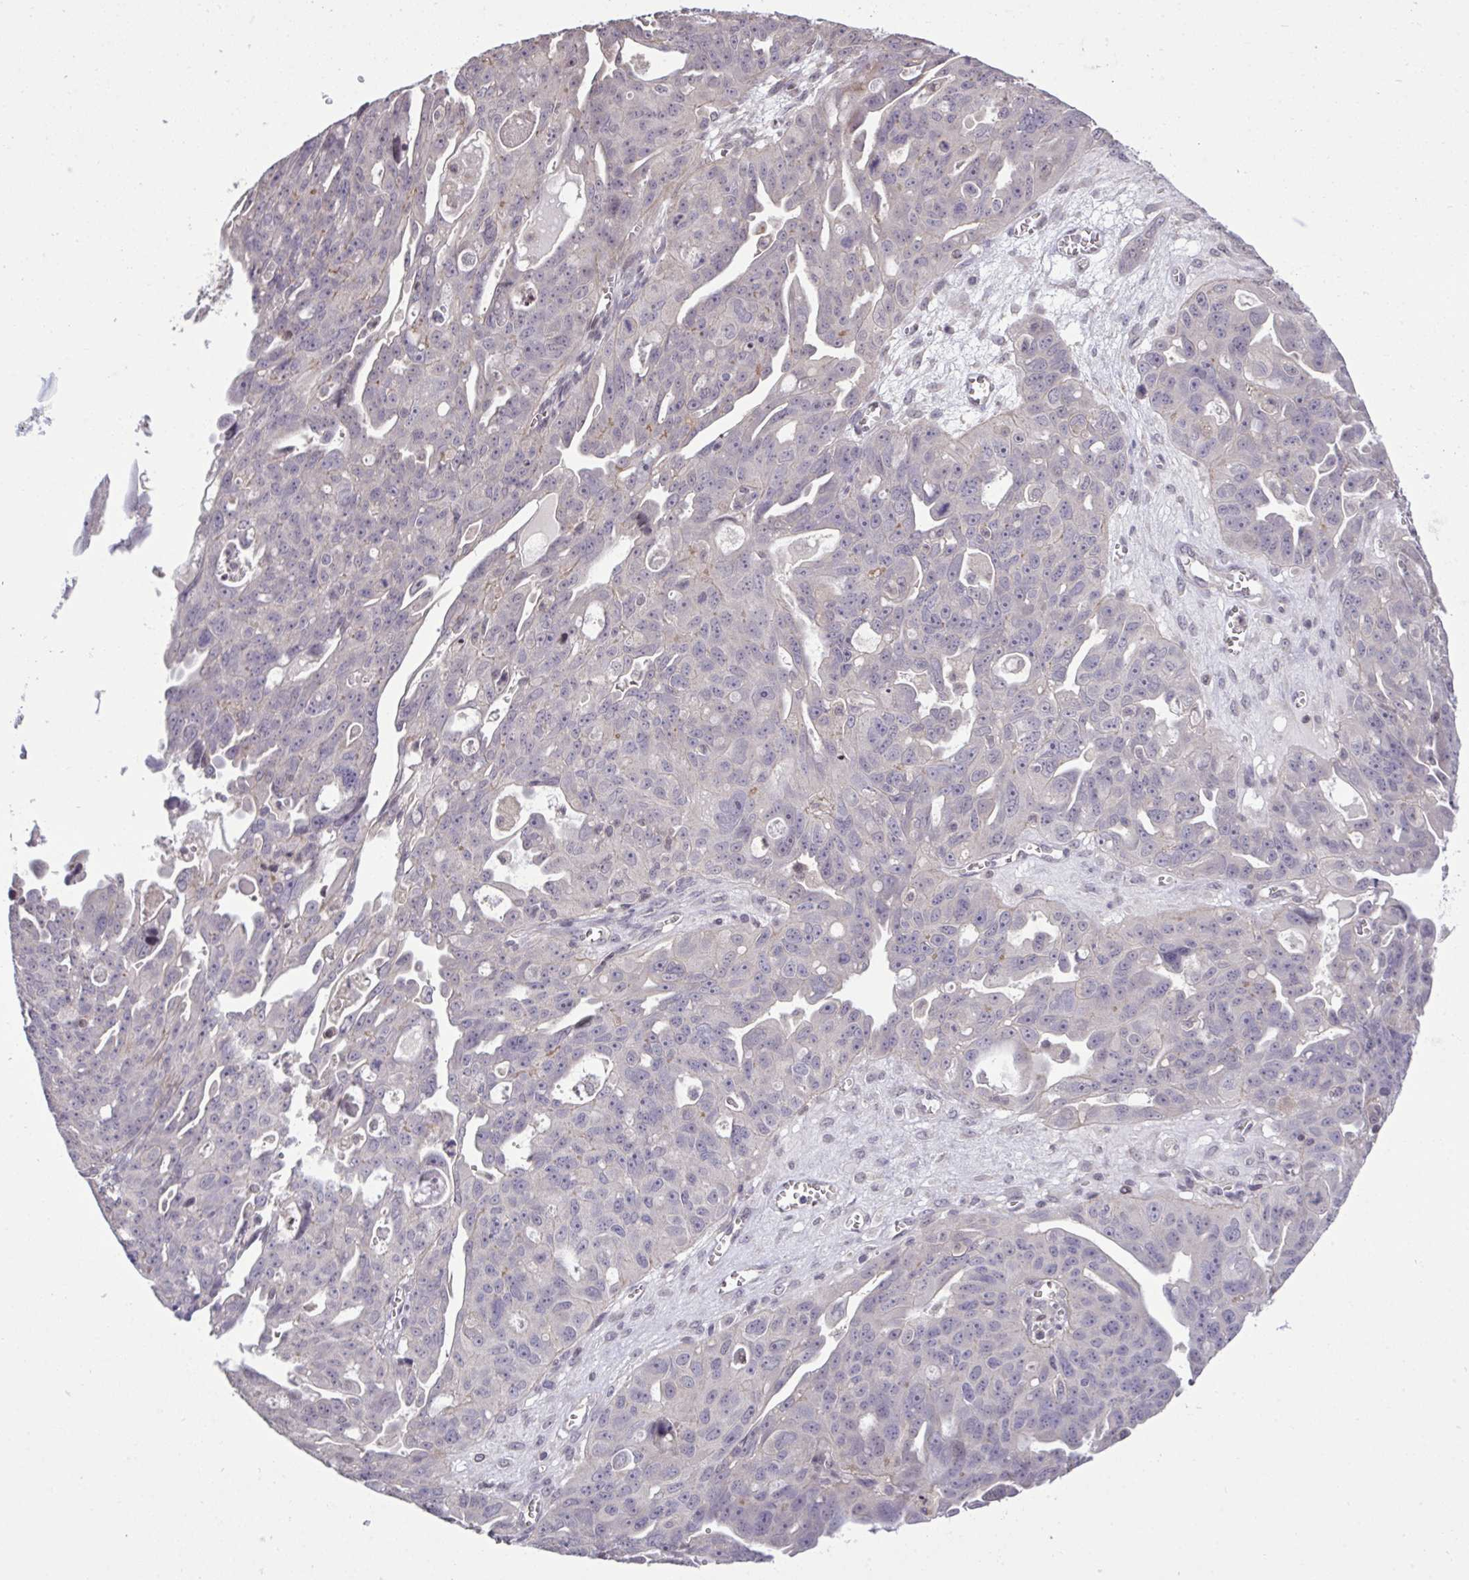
{"staining": {"intensity": "negative", "quantity": "none", "location": "none"}, "tissue": "ovarian cancer", "cell_type": "Tumor cells", "image_type": "cancer", "snomed": [{"axis": "morphology", "description": "Carcinoma, endometroid"}, {"axis": "topography", "description": "Ovary"}], "caption": "High magnification brightfield microscopy of ovarian cancer stained with DAB (3,3'-diaminobenzidine) (brown) and counterstained with hematoxylin (blue): tumor cells show no significant expression.", "gene": "CYP20A1", "patient": {"sex": "female", "age": 70}}